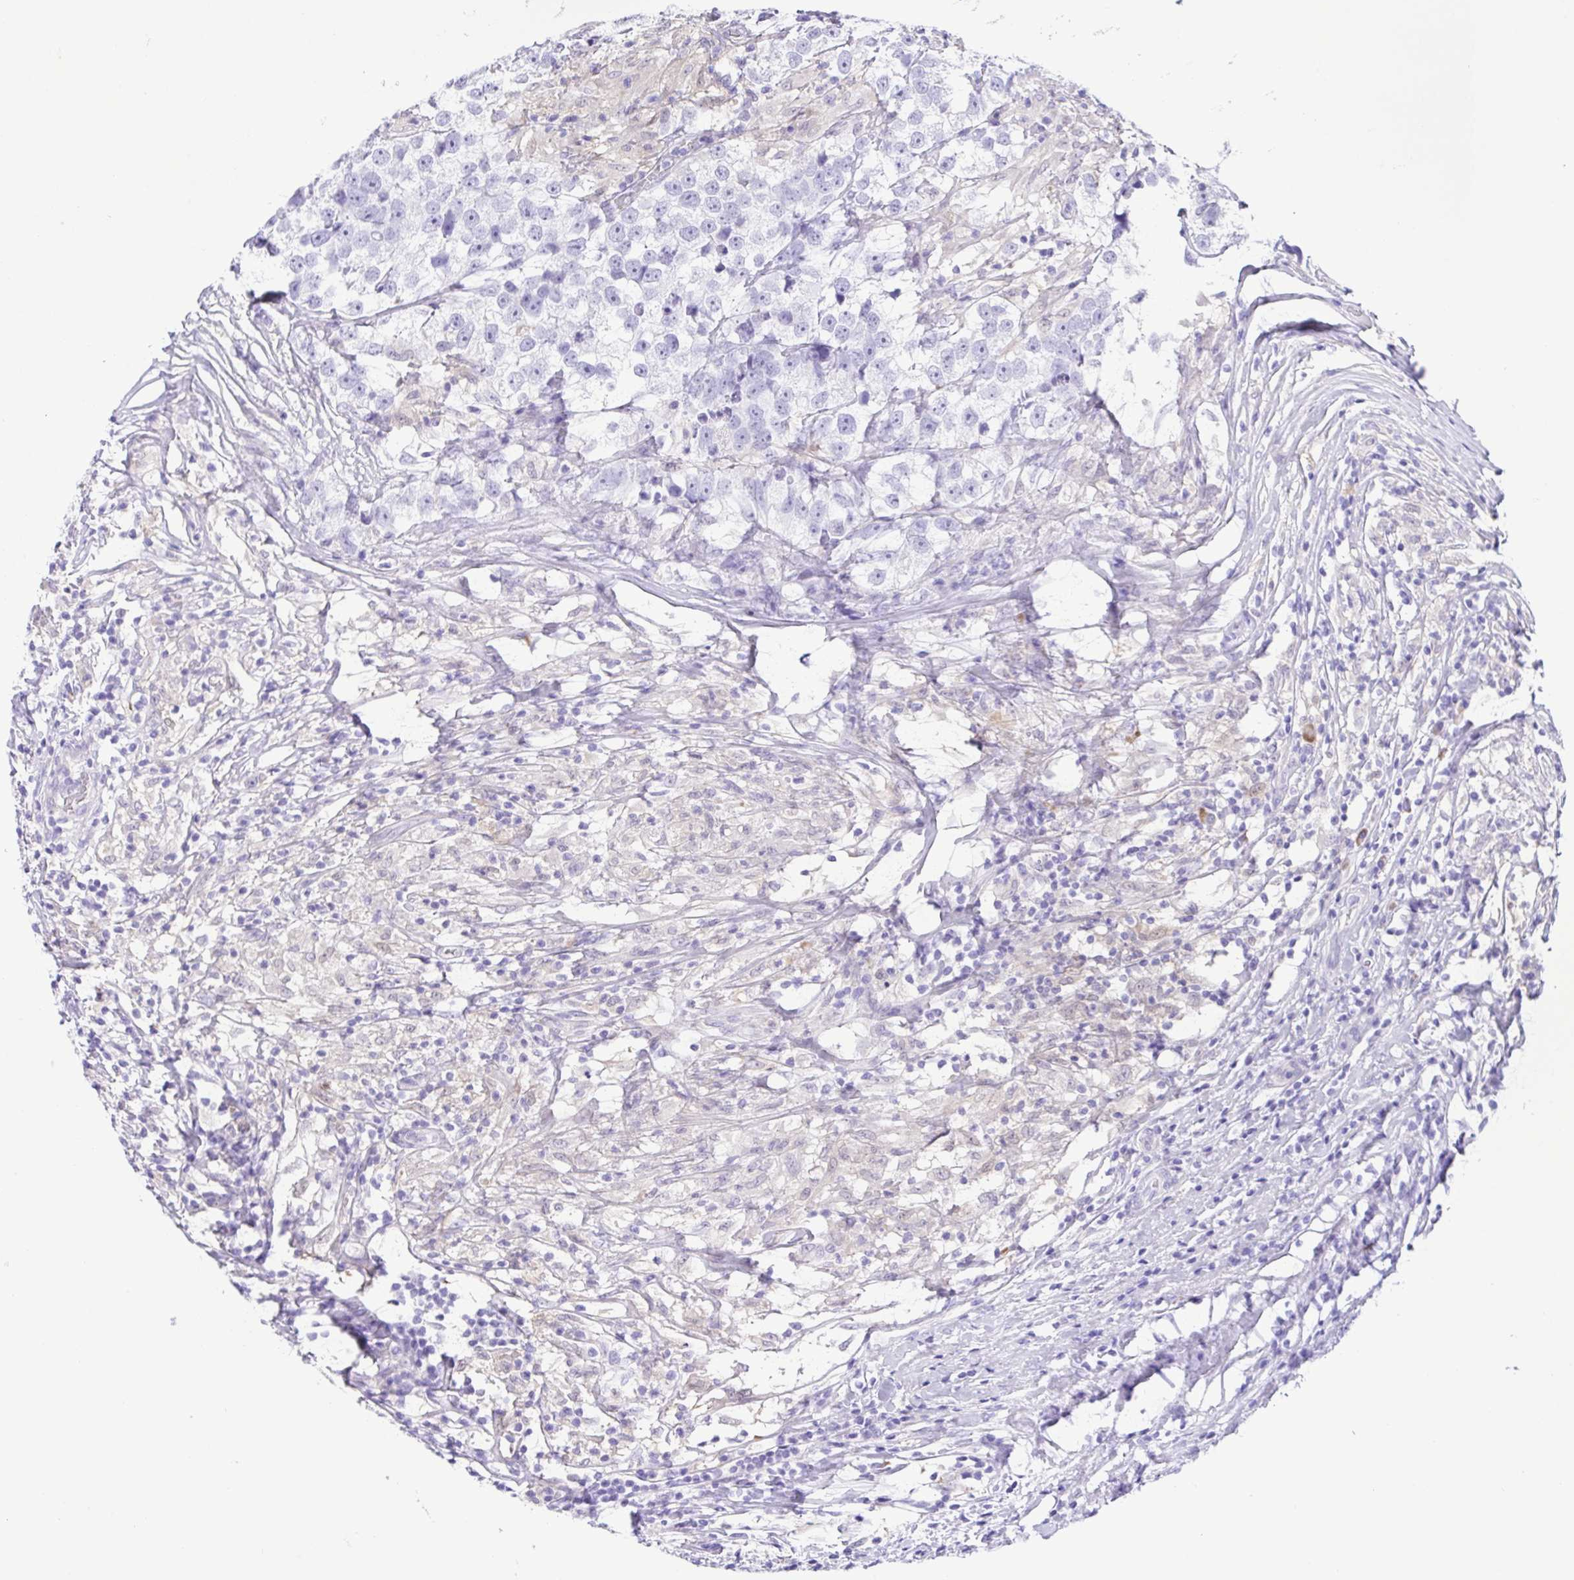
{"staining": {"intensity": "negative", "quantity": "none", "location": "none"}, "tissue": "testis cancer", "cell_type": "Tumor cells", "image_type": "cancer", "snomed": [{"axis": "morphology", "description": "Seminoma, NOS"}, {"axis": "topography", "description": "Testis"}], "caption": "The immunohistochemistry (IHC) histopathology image has no significant staining in tumor cells of testis cancer tissue. (DAB IHC with hematoxylin counter stain).", "gene": "GPR17", "patient": {"sex": "male", "age": 46}}